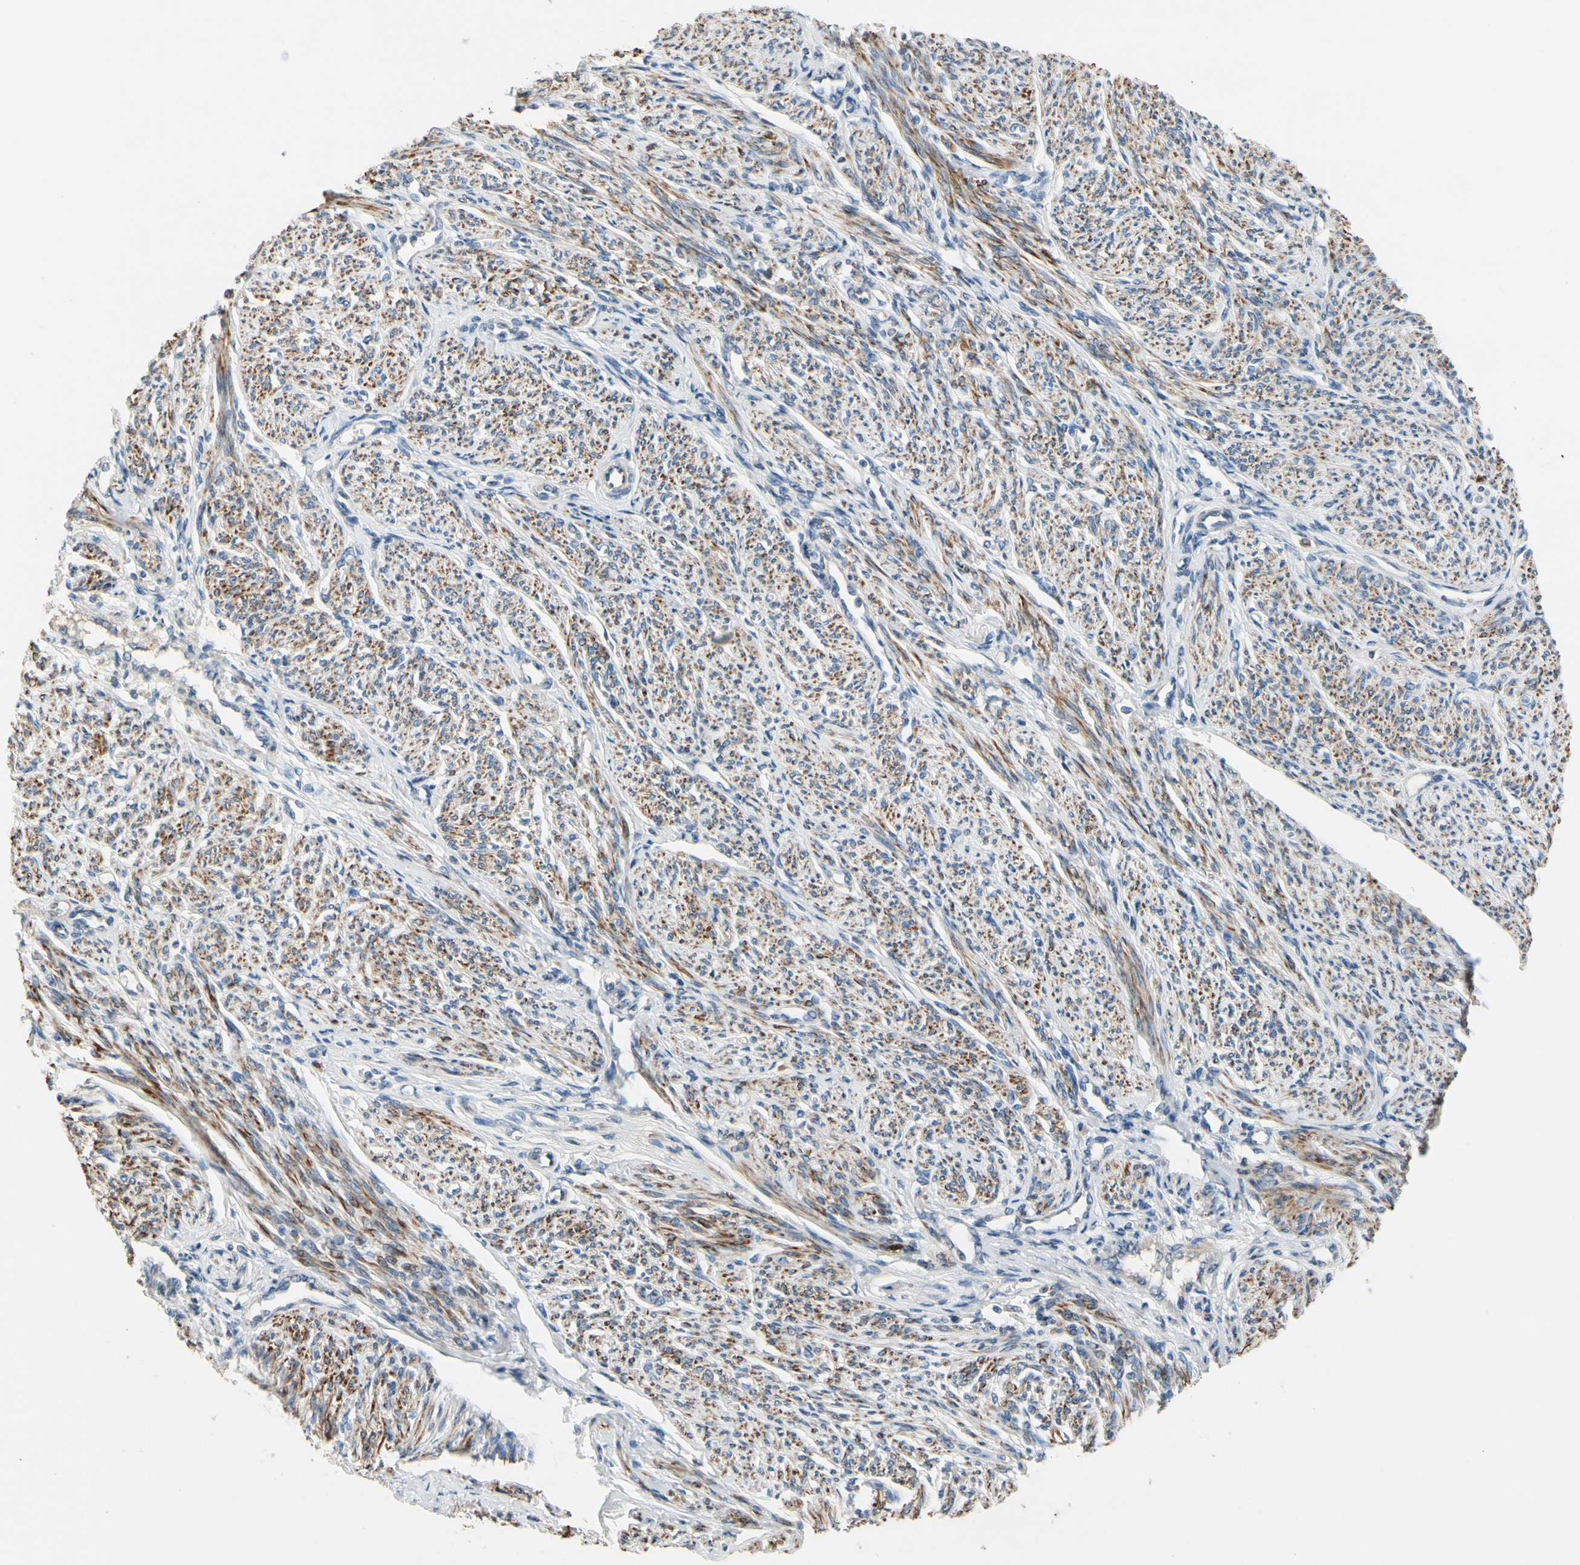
{"staining": {"intensity": "moderate", "quantity": ">75%", "location": "cytoplasmic/membranous"}, "tissue": "smooth muscle", "cell_type": "Smooth muscle cells", "image_type": "normal", "snomed": [{"axis": "morphology", "description": "Normal tissue, NOS"}, {"axis": "topography", "description": "Smooth muscle"}], "caption": "This photomicrograph reveals IHC staining of benign human smooth muscle, with medium moderate cytoplasmic/membranous staining in about >75% of smooth muscle cells.", "gene": "SLC27A6", "patient": {"sex": "female", "age": 65}}